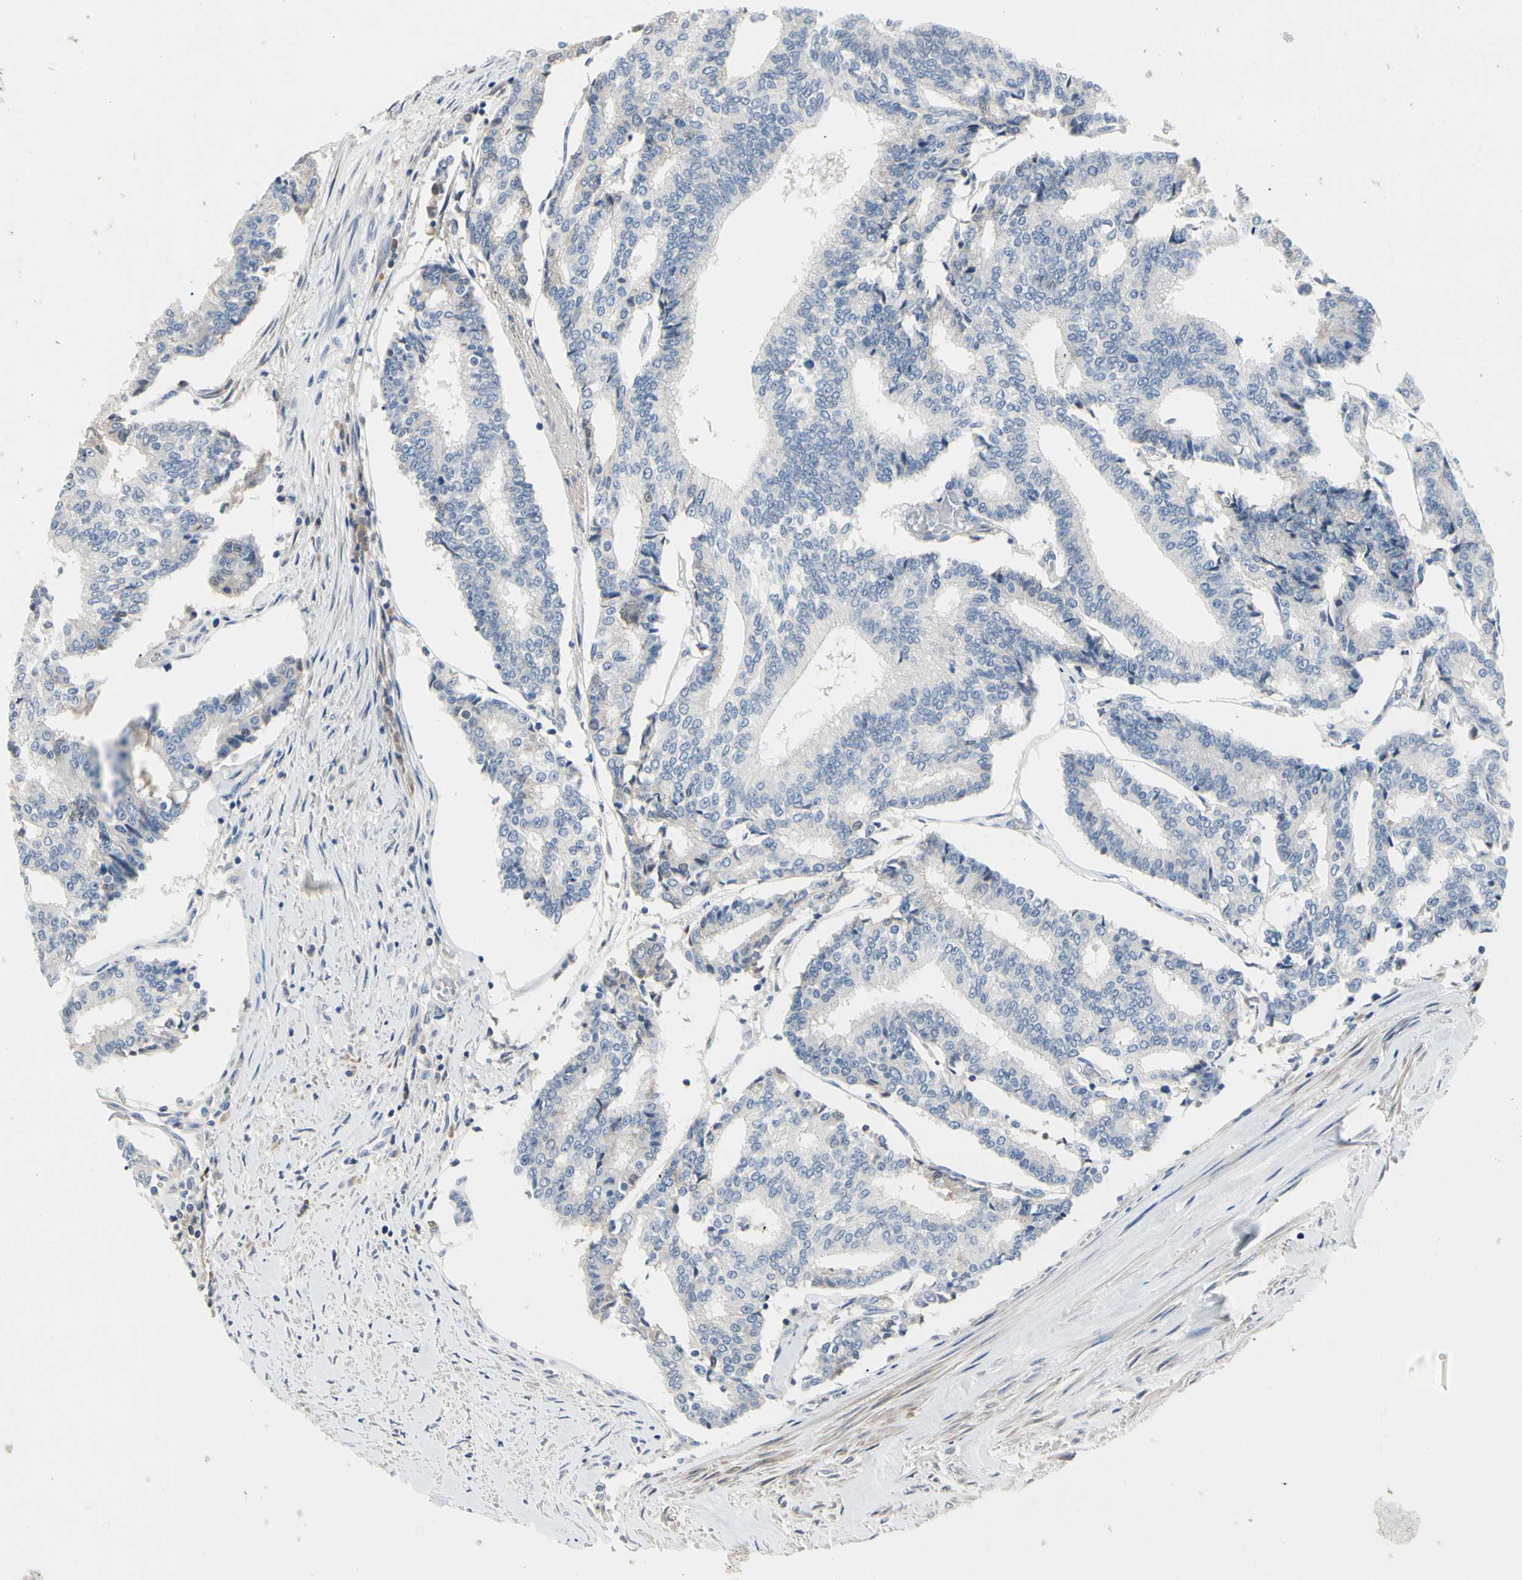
{"staining": {"intensity": "negative", "quantity": "none", "location": "none"}, "tissue": "prostate cancer", "cell_type": "Tumor cells", "image_type": "cancer", "snomed": [{"axis": "morphology", "description": "Adenocarcinoma, High grade"}, {"axis": "topography", "description": "Prostate"}], "caption": "Tumor cells show no significant protein positivity in prostate high-grade adenocarcinoma. The staining is performed using DAB brown chromogen with nuclei counter-stained in using hematoxylin.", "gene": "ECRG4", "patient": {"sex": "male", "age": 55}}